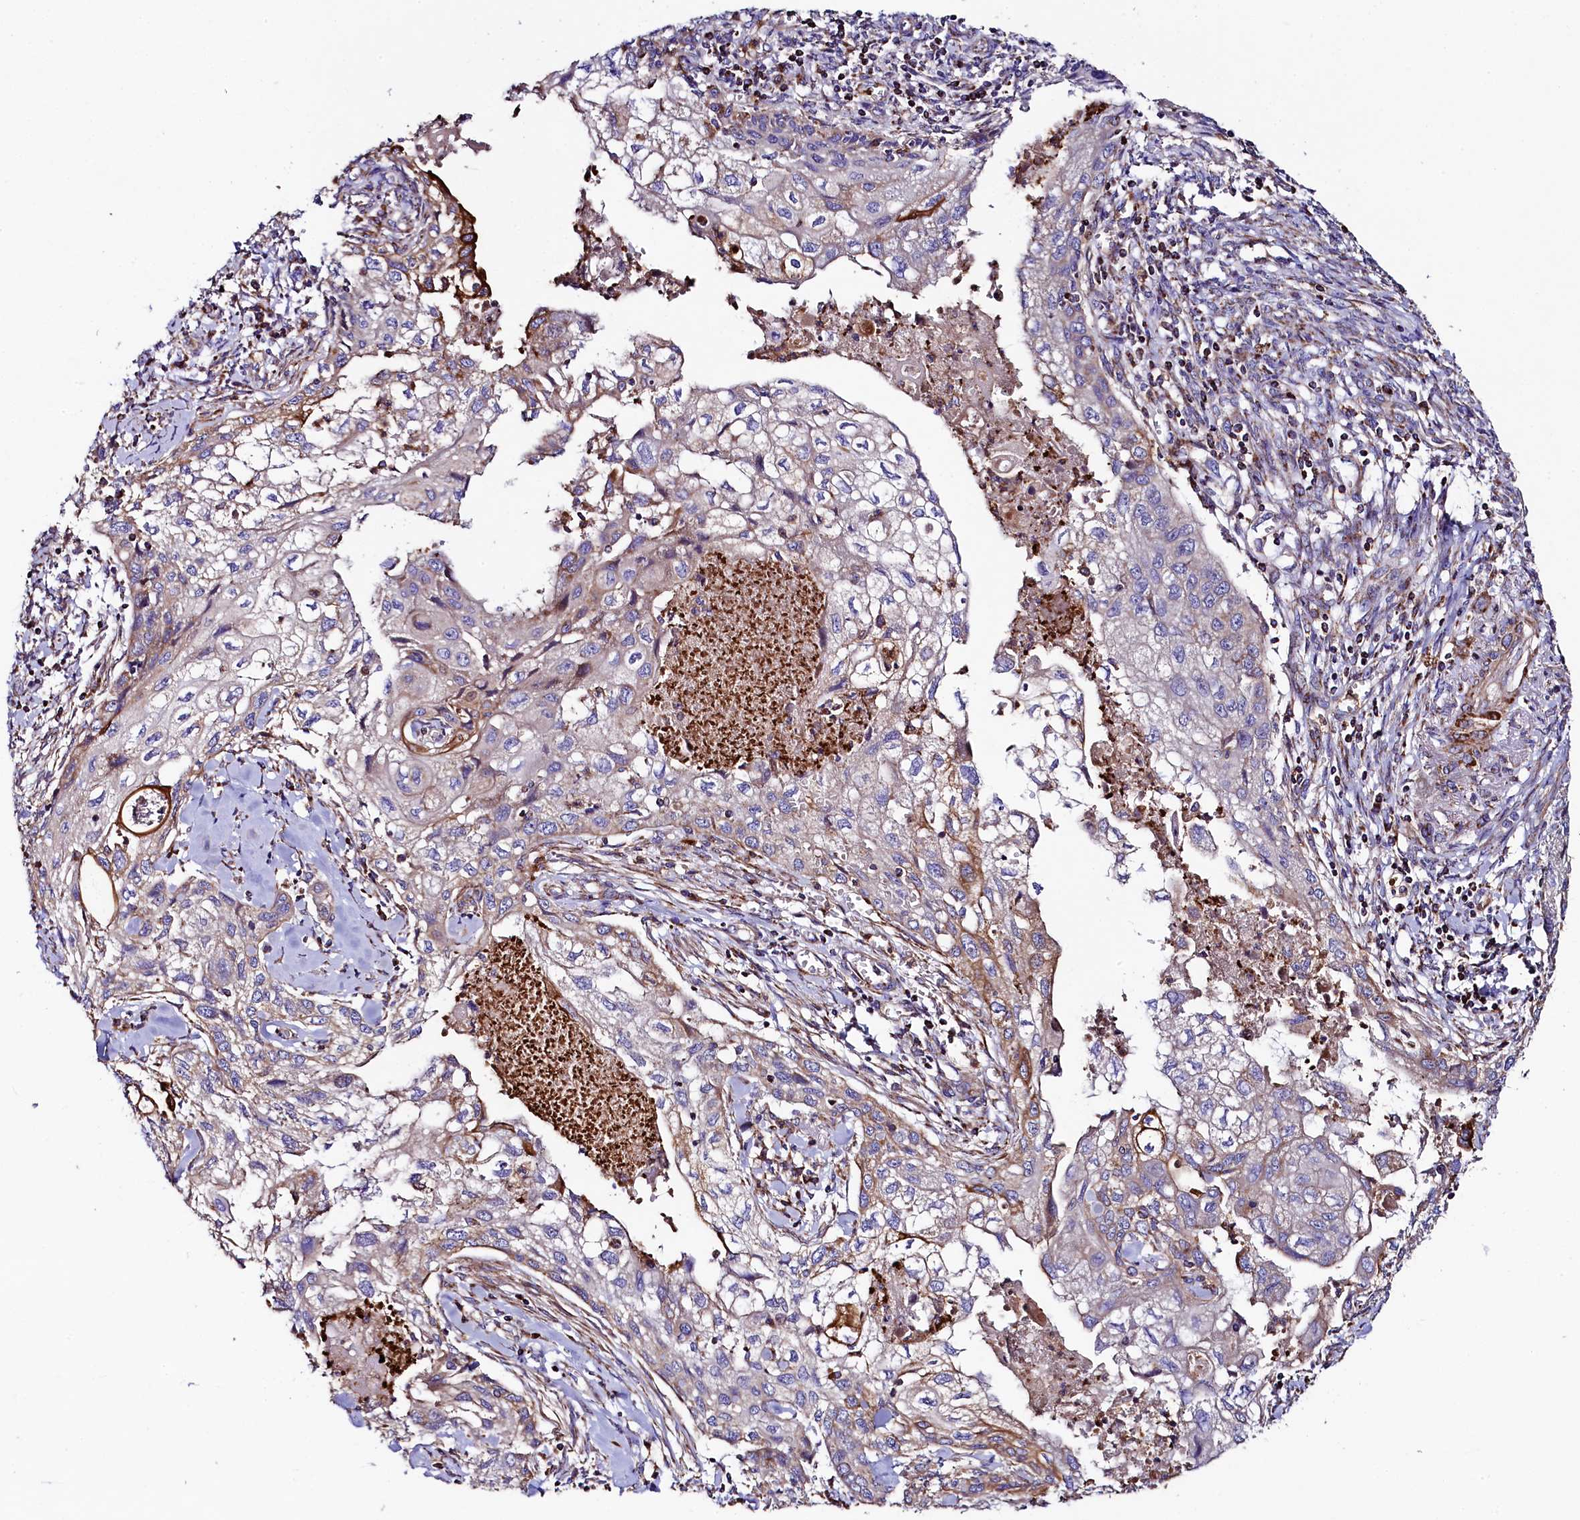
{"staining": {"intensity": "moderate", "quantity": "<25%", "location": "cytoplasmic/membranous"}, "tissue": "cervical cancer", "cell_type": "Tumor cells", "image_type": "cancer", "snomed": [{"axis": "morphology", "description": "Squamous cell carcinoma, NOS"}, {"axis": "topography", "description": "Cervix"}], "caption": "This photomicrograph displays cervical cancer (squamous cell carcinoma) stained with IHC to label a protein in brown. The cytoplasmic/membranous of tumor cells show moderate positivity for the protein. Nuclei are counter-stained blue.", "gene": "CLYBL", "patient": {"sex": "female", "age": 67}}